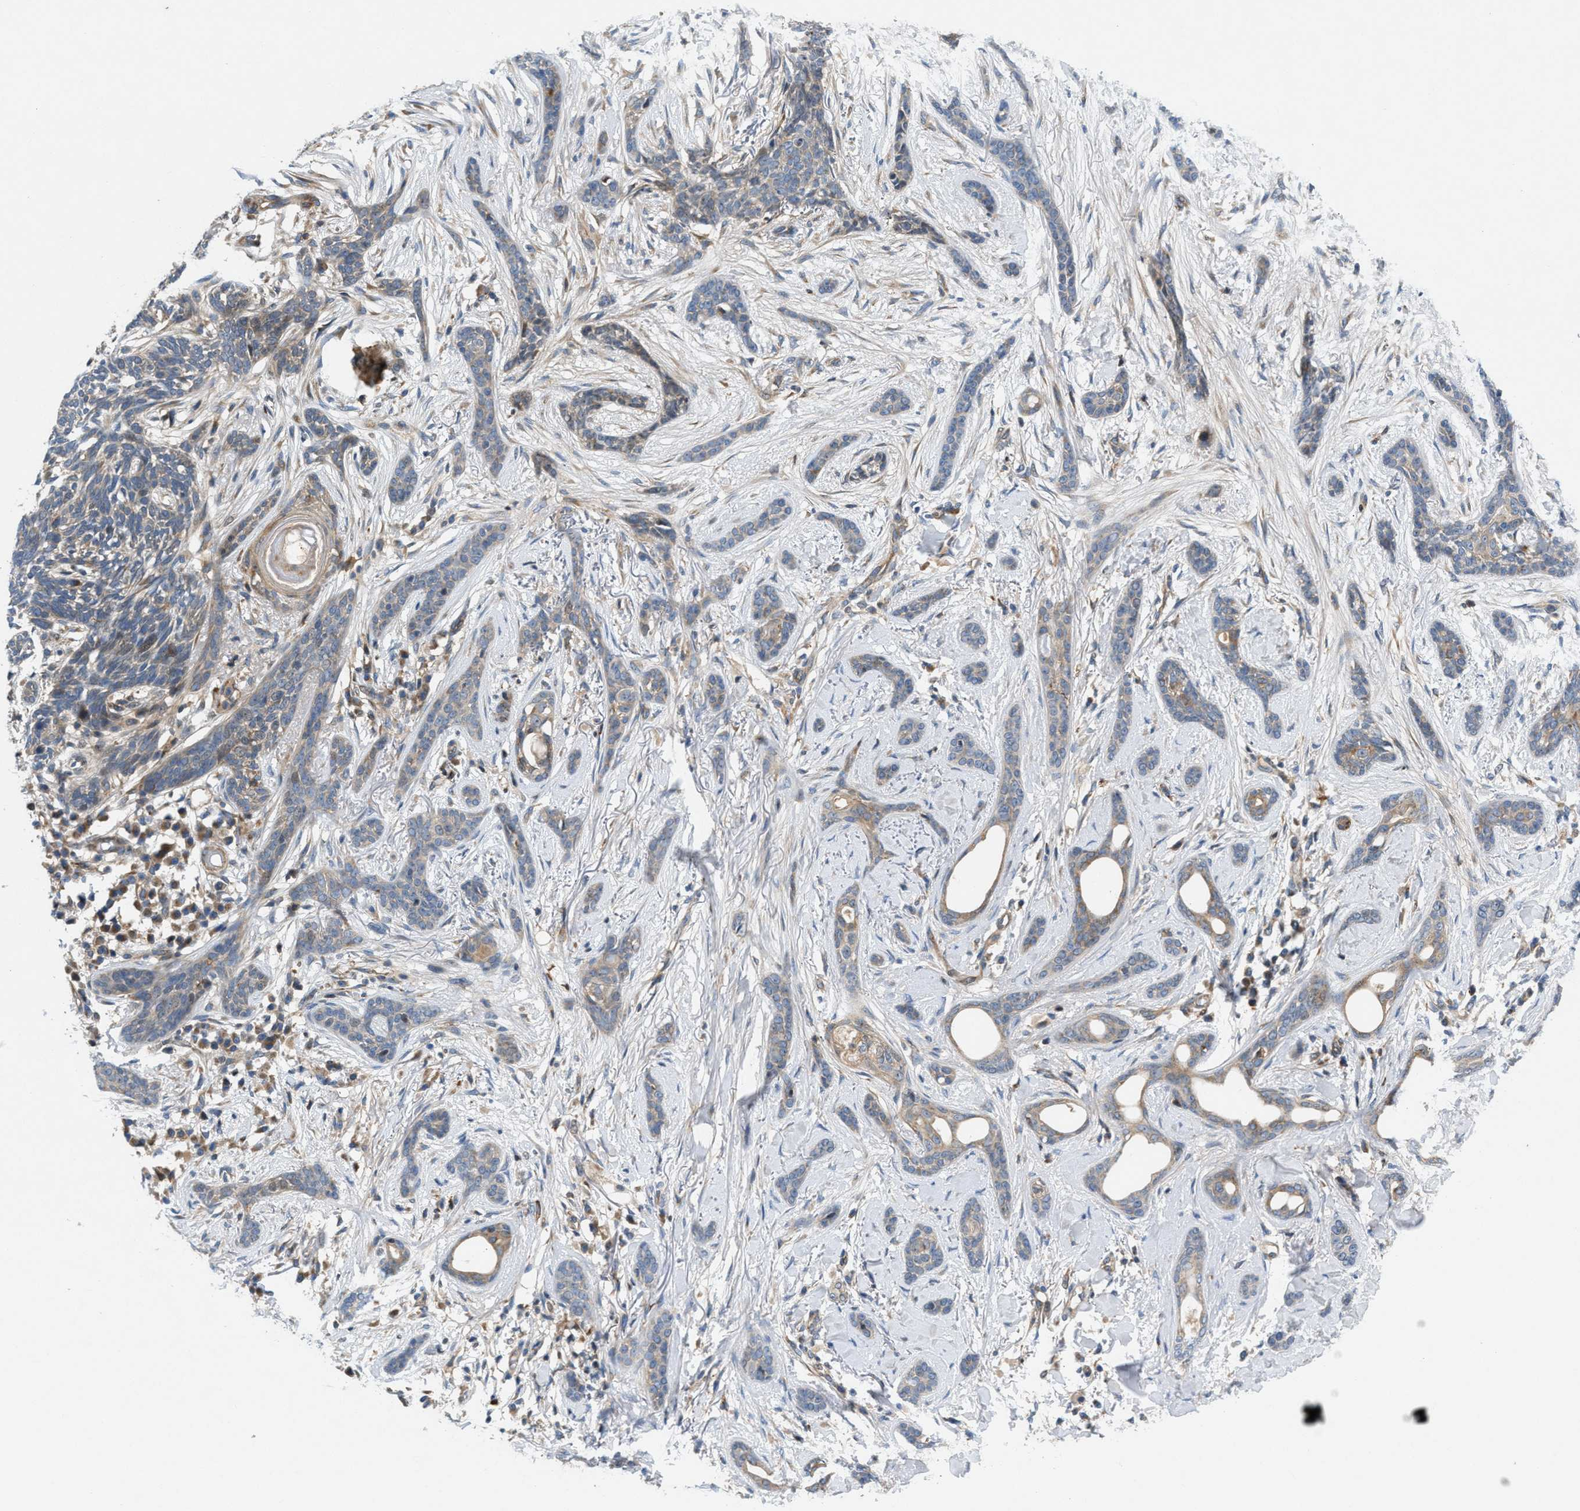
{"staining": {"intensity": "weak", "quantity": "<25%", "location": "cytoplasmic/membranous"}, "tissue": "skin cancer", "cell_type": "Tumor cells", "image_type": "cancer", "snomed": [{"axis": "morphology", "description": "Basal cell carcinoma"}, {"axis": "morphology", "description": "Adnexal tumor, benign"}, {"axis": "topography", "description": "Skin"}], "caption": "Skin basal cell carcinoma was stained to show a protein in brown. There is no significant positivity in tumor cells.", "gene": "CYB5D1", "patient": {"sex": "female", "age": 42}}